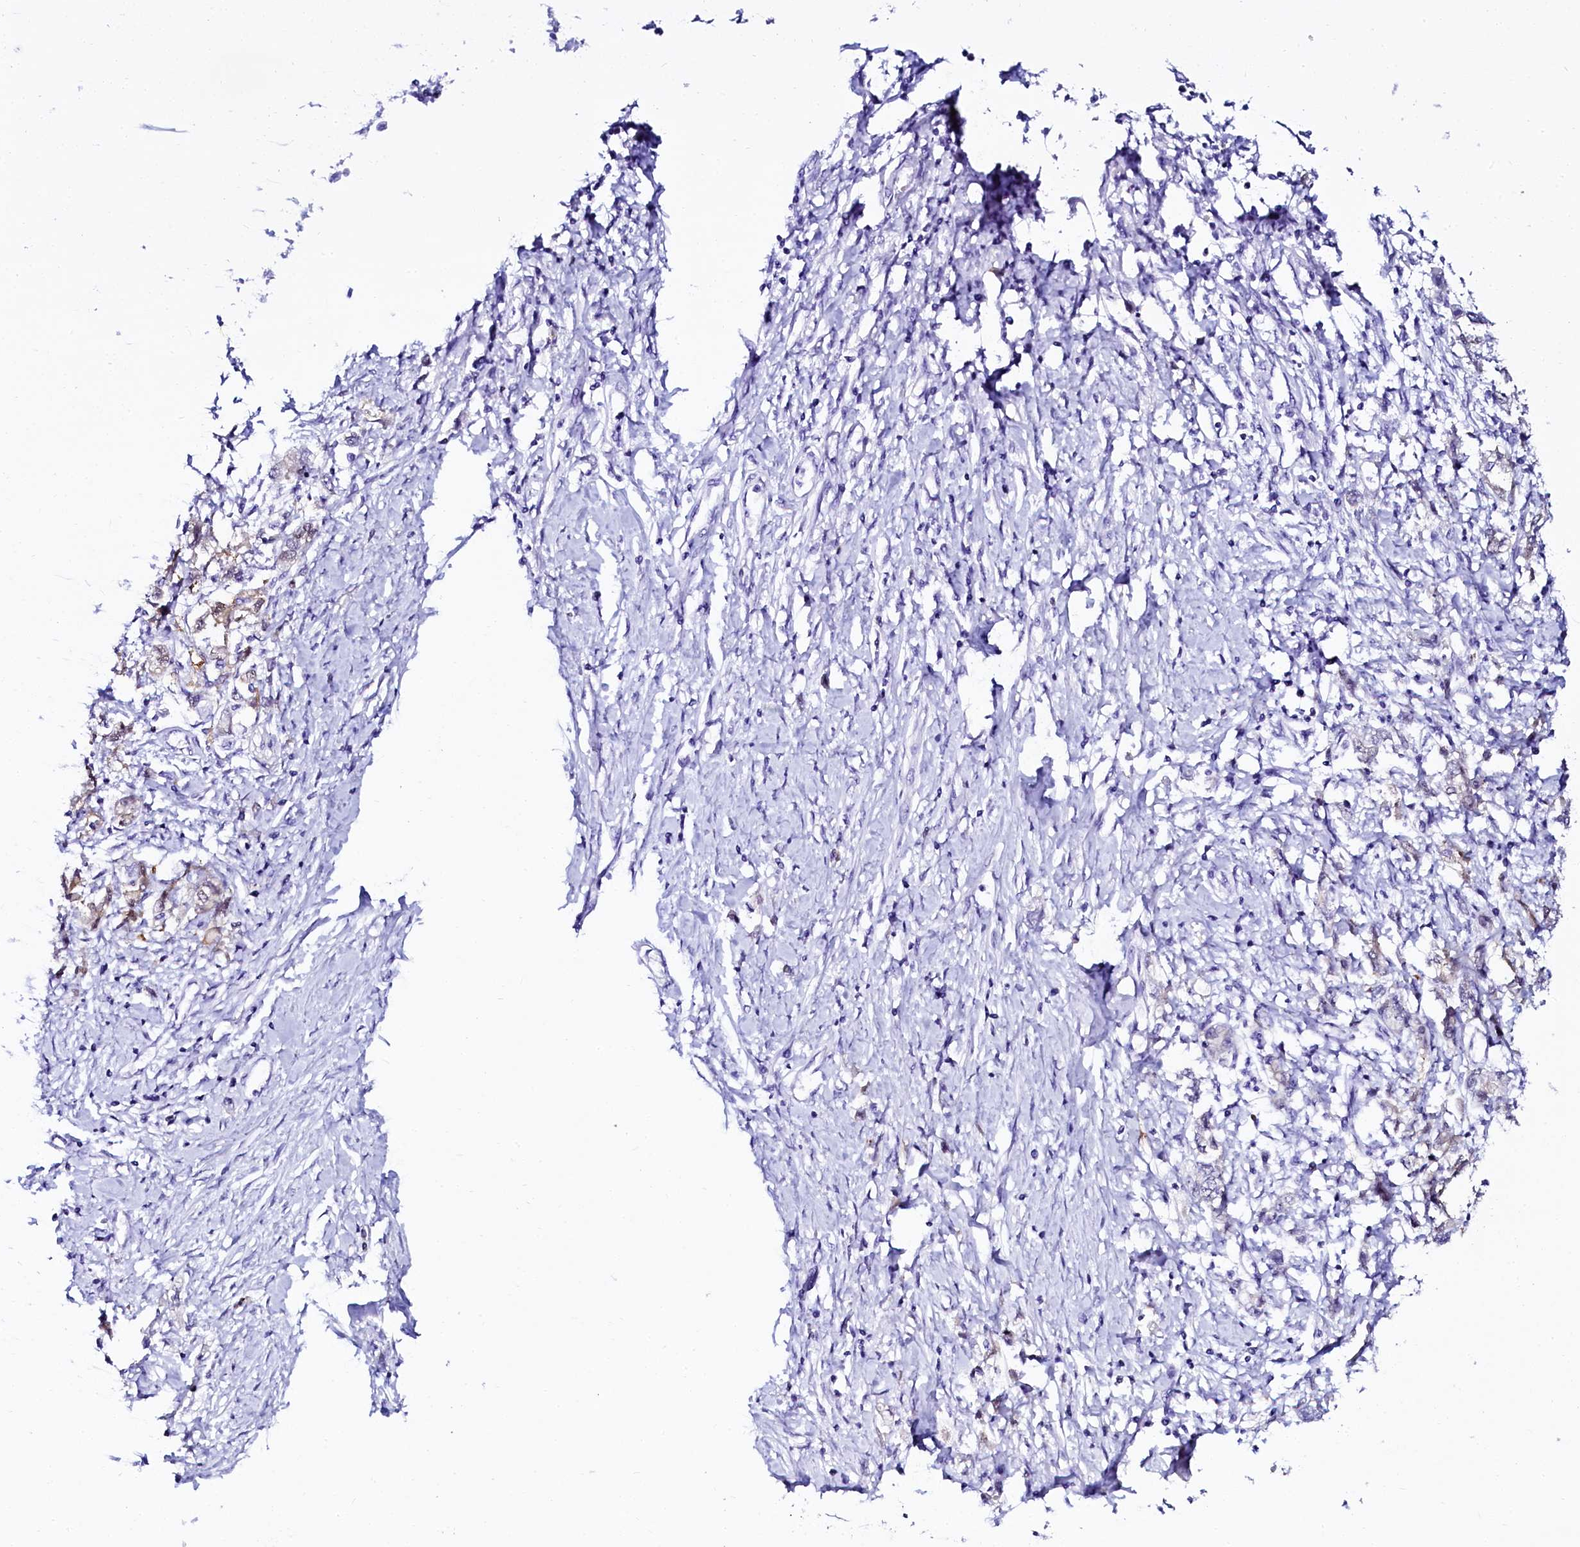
{"staining": {"intensity": "negative", "quantity": "none", "location": "none"}, "tissue": "stomach cancer", "cell_type": "Tumor cells", "image_type": "cancer", "snomed": [{"axis": "morphology", "description": "Adenocarcinoma, NOS"}, {"axis": "topography", "description": "Stomach"}], "caption": "IHC image of neoplastic tissue: human stomach cancer (adenocarcinoma) stained with DAB displays no significant protein staining in tumor cells. (Stains: DAB (3,3'-diaminobenzidine) immunohistochemistry (IHC) with hematoxylin counter stain, Microscopy: brightfield microscopy at high magnification).", "gene": "SORD", "patient": {"sex": "female", "age": 76}}